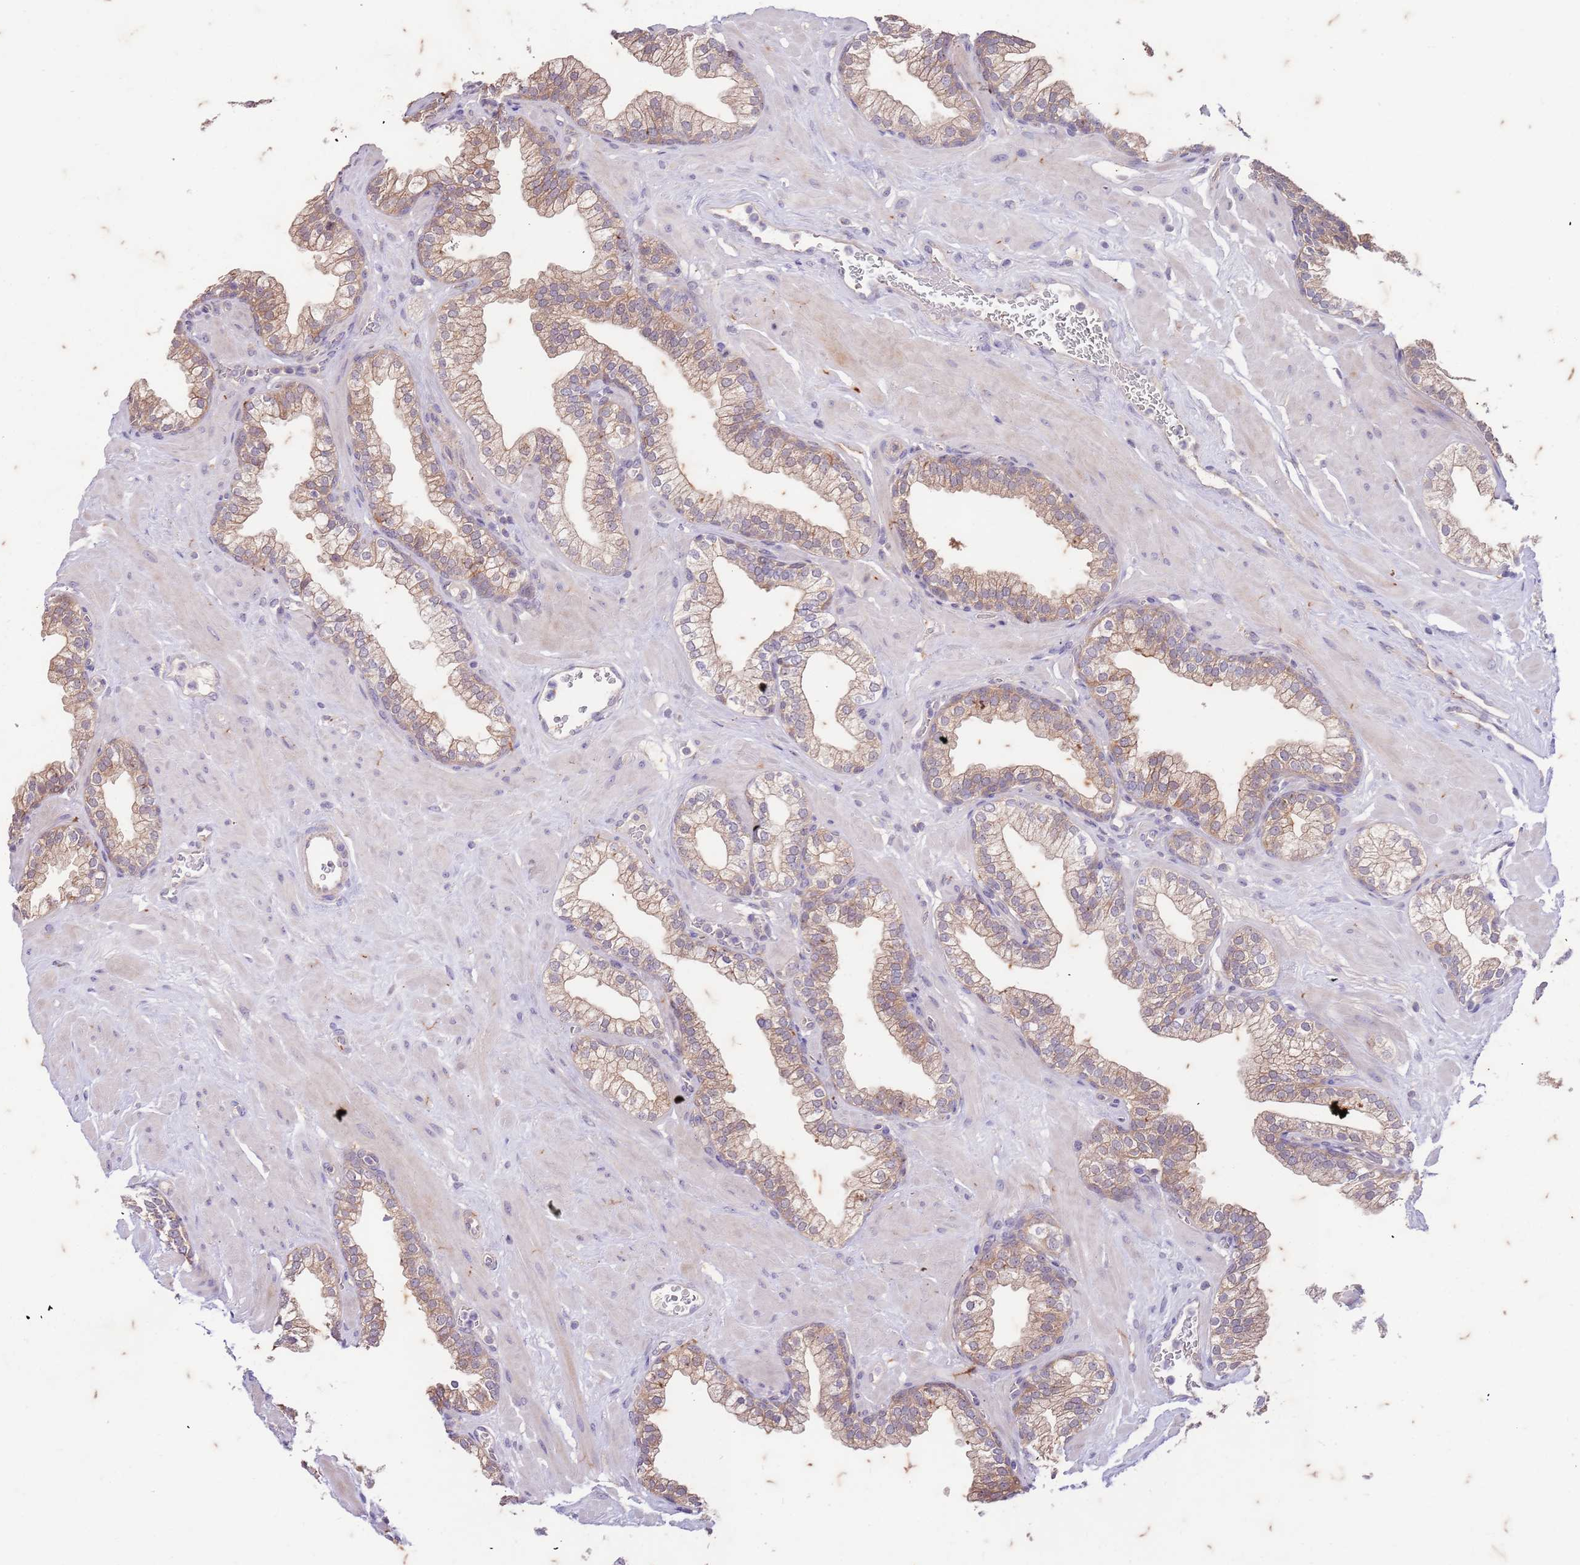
{"staining": {"intensity": "weak", "quantity": "25%-75%", "location": "cytoplasmic/membranous"}, "tissue": "prostate", "cell_type": "Glandular cells", "image_type": "normal", "snomed": [{"axis": "morphology", "description": "Normal tissue, NOS"}, {"axis": "morphology", "description": "Urothelial carcinoma, Low grade"}, {"axis": "topography", "description": "Urinary bladder"}, {"axis": "topography", "description": "Prostate"}], "caption": "Prostate stained with a brown dye exhibits weak cytoplasmic/membranous positive expression in approximately 25%-75% of glandular cells.", "gene": "RAPGEF3", "patient": {"sex": "male", "age": 60}}